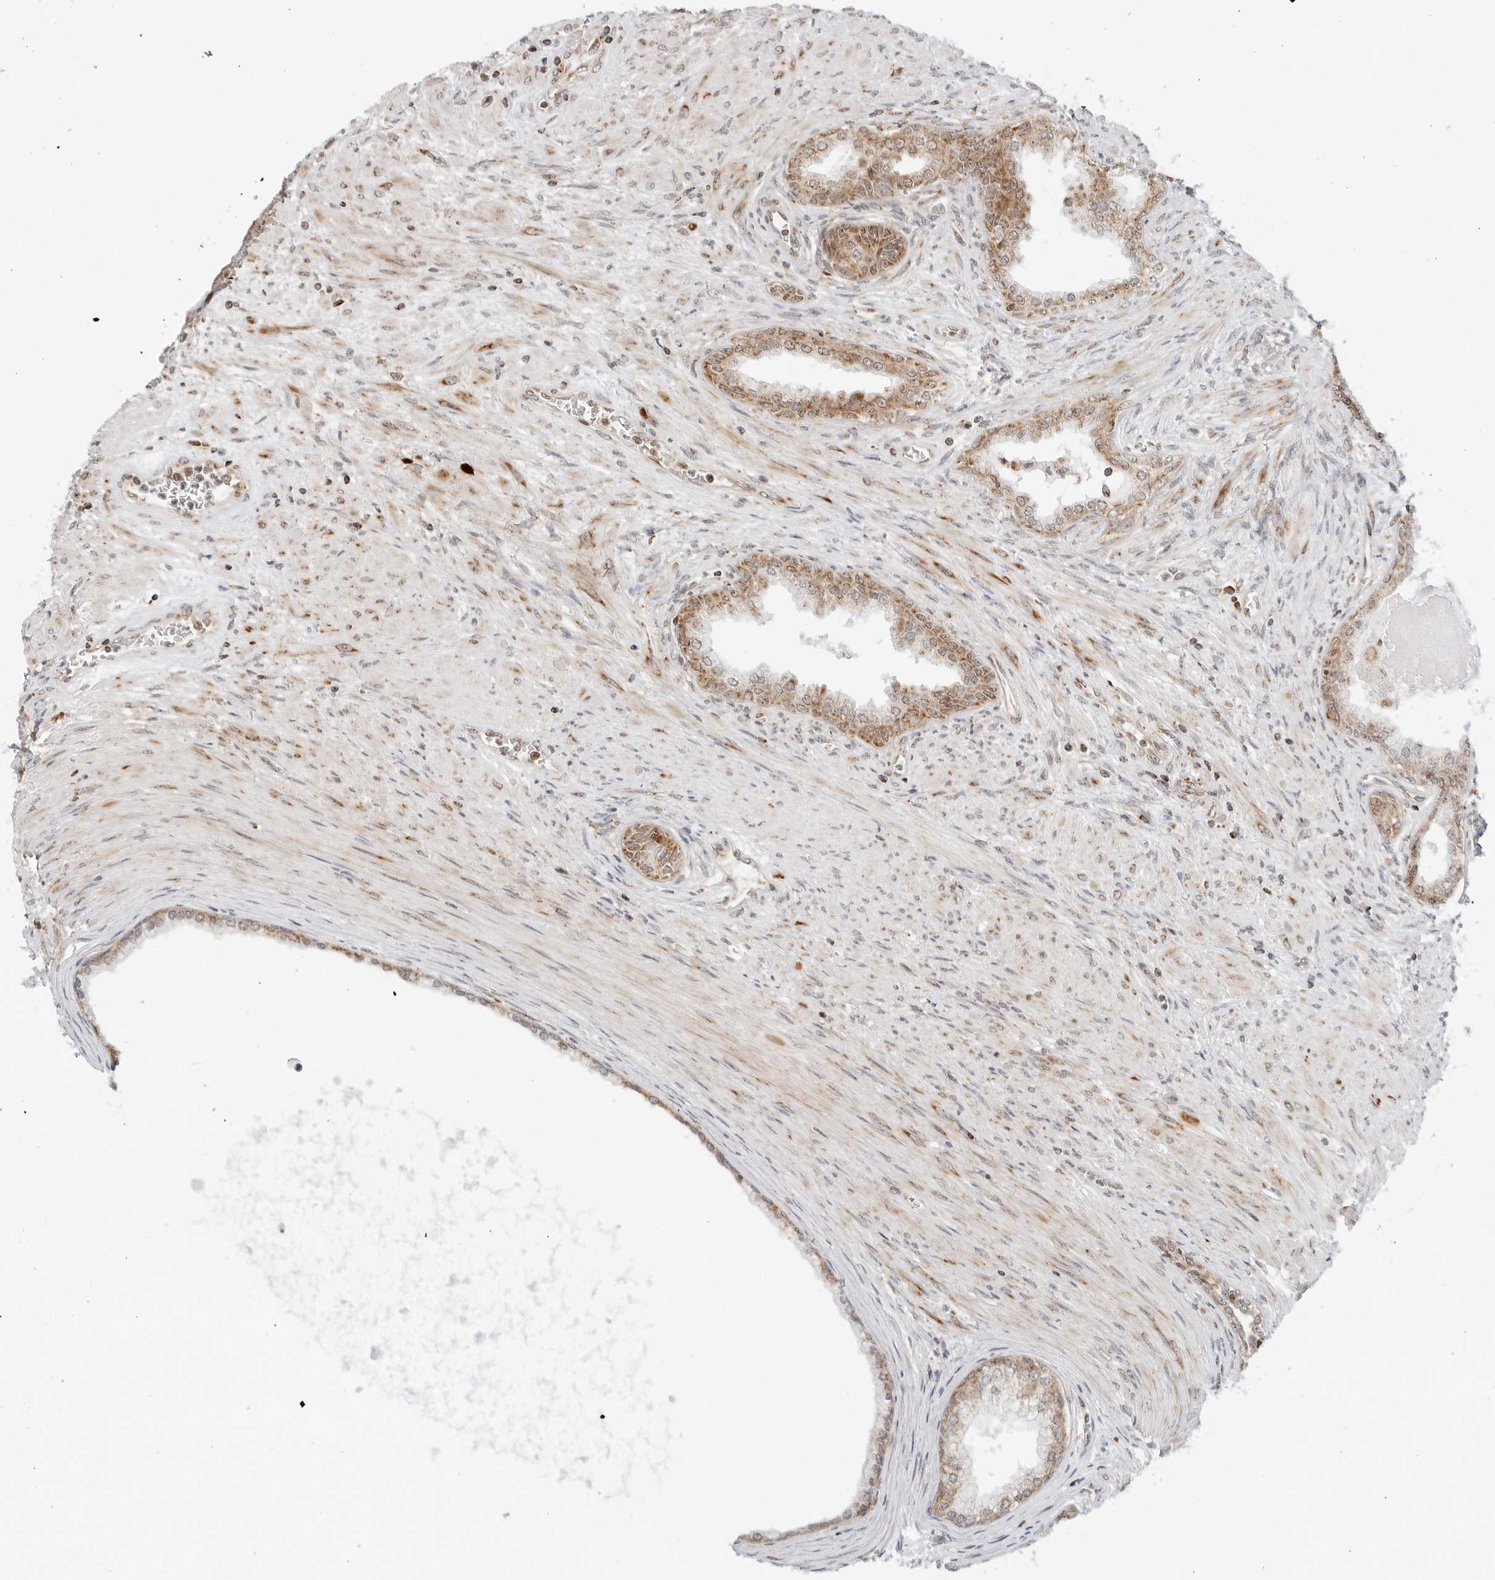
{"staining": {"intensity": "moderate", "quantity": ">75%", "location": "cytoplasmic/membranous,nuclear"}, "tissue": "prostate cancer", "cell_type": "Tumor cells", "image_type": "cancer", "snomed": [{"axis": "morphology", "description": "Normal tissue, NOS"}, {"axis": "morphology", "description": "Adenocarcinoma, Low grade"}, {"axis": "topography", "description": "Prostate"}, {"axis": "topography", "description": "Peripheral nerve tissue"}], "caption": "This is a micrograph of immunohistochemistry staining of prostate cancer (low-grade adenocarcinoma), which shows moderate staining in the cytoplasmic/membranous and nuclear of tumor cells.", "gene": "POLR3GL", "patient": {"sex": "male", "age": 71}}